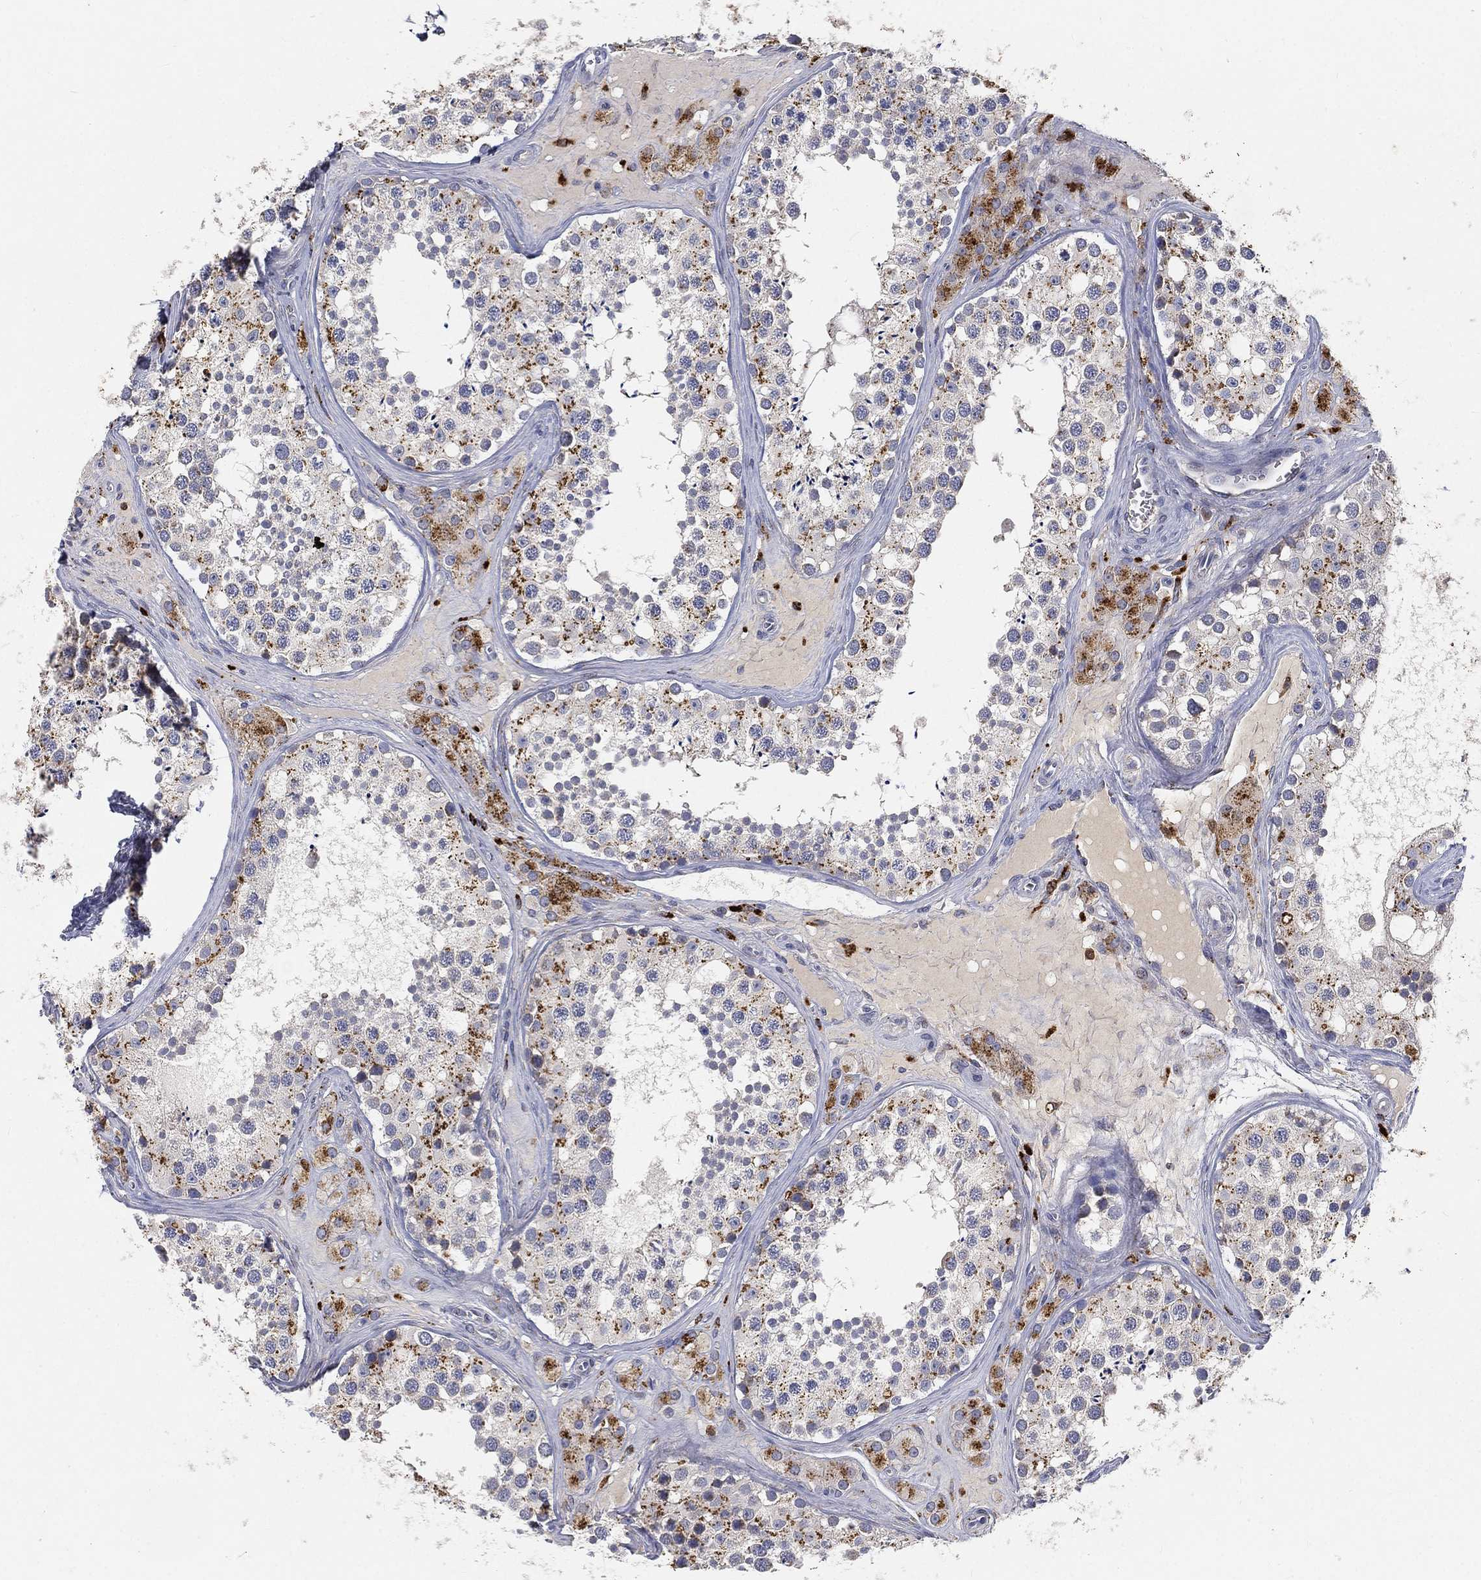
{"staining": {"intensity": "strong", "quantity": "<25%", "location": "cytoplasmic/membranous"}, "tissue": "testis", "cell_type": "Cells in seminiferous ducts", "image_type": "normal", "snomed": [{"axis": "morphology", "description": "Normal tissue, NOS"}, {"axis": "topography", "description": "Testis"}], "caption": "Immunohistochemistry (IHC) (DAB (3,3'-diaminobenzidine)) staining of benign testis shows strong cytoplasmic/membranous protein expression in about <25% of cells in seminiferous ducts. (brown staining indicates protein expression, while blue staining denotes nuclei).", "gene": "CTSL", "patient": {"sex": "male", "age": 31}}